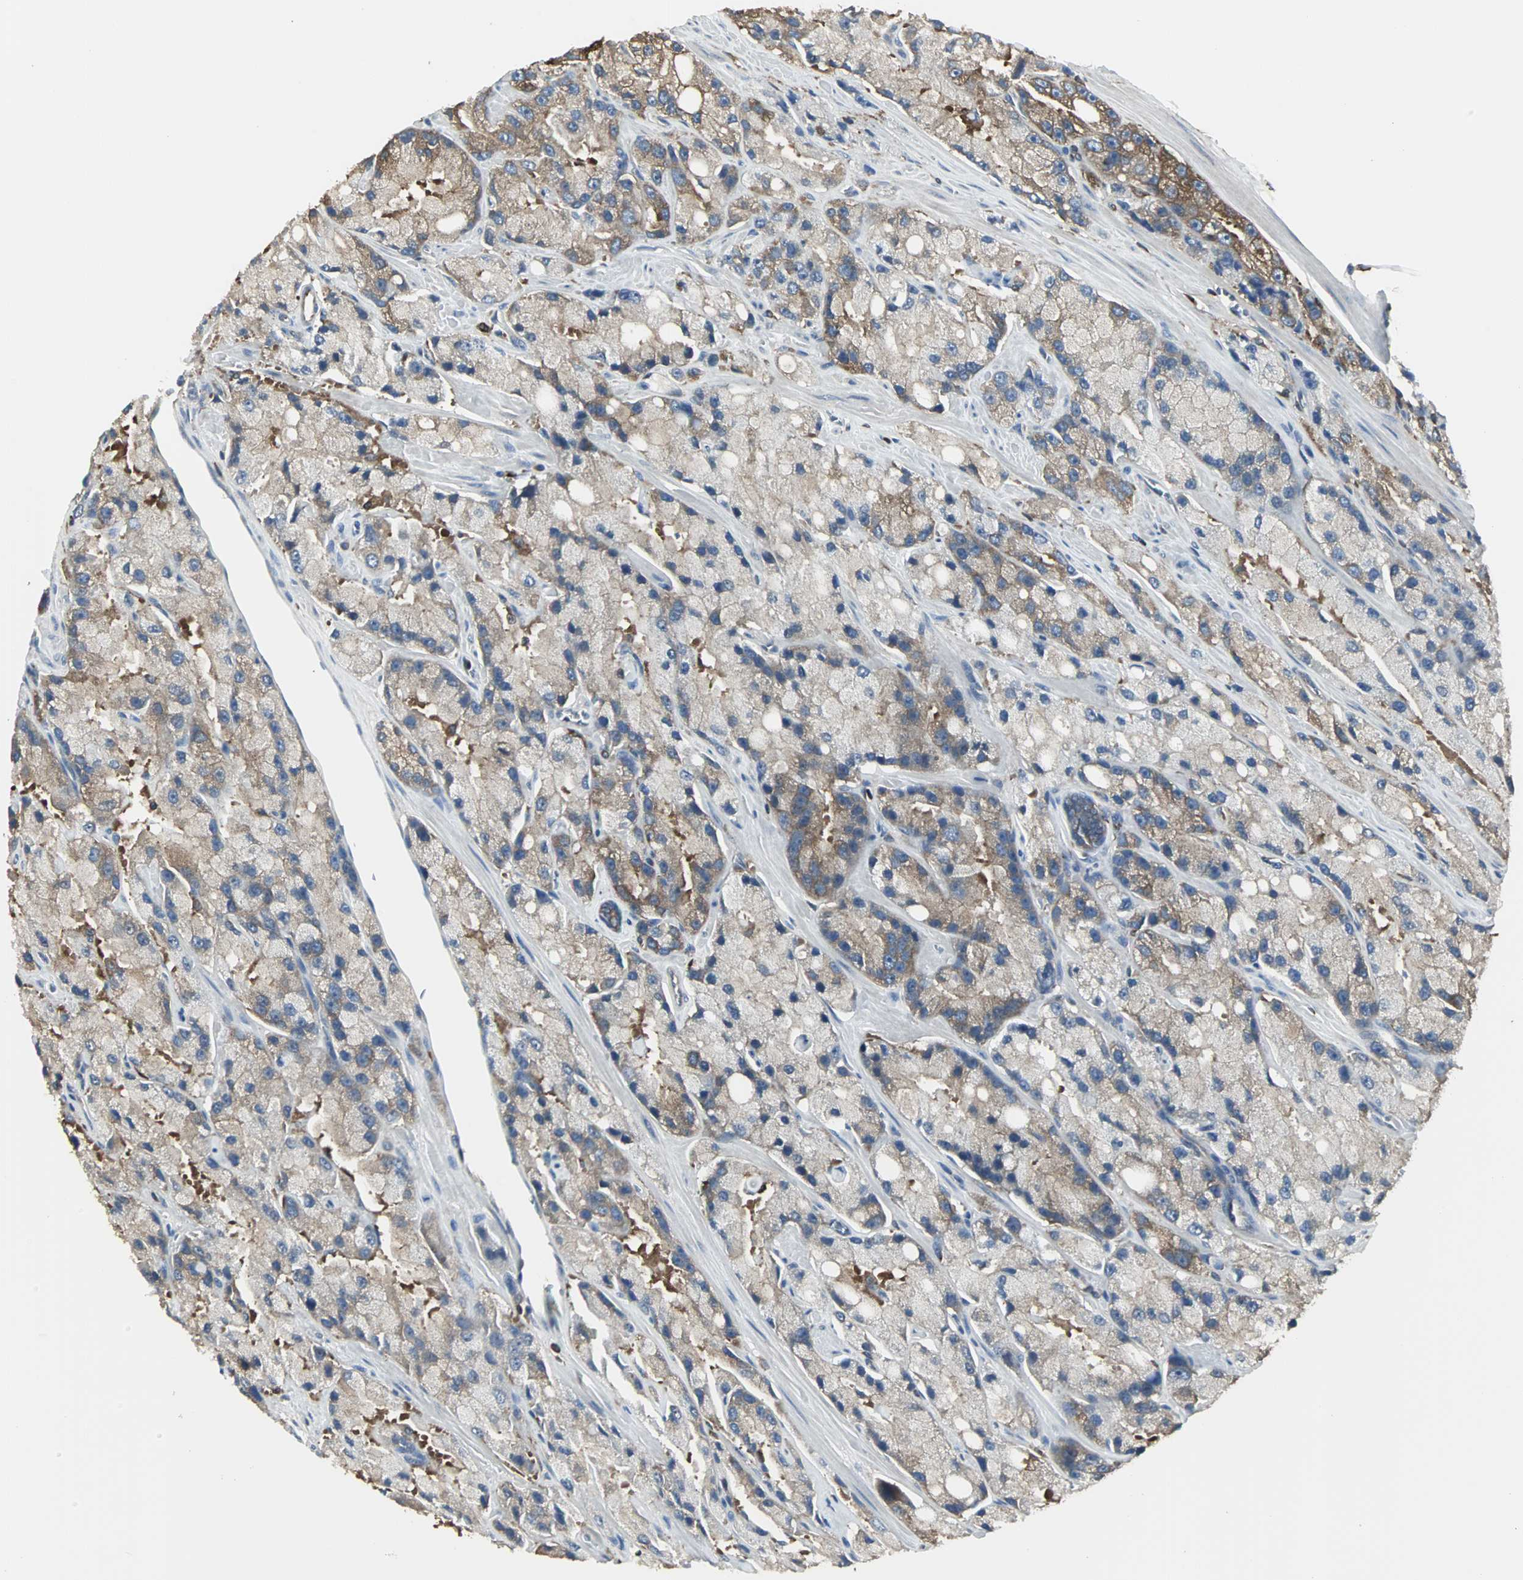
{"staining": {"intensity": "moderate", "quantity": "<25%", "location": "cytoplasmic/membranous"}, "tissue": "prostate cancer", "cell_type": "Tumor cells", "image_type": "cancer", "snomed": [{"axis": "morphology", "description": "Adenocarcinoma, High grade"}, {"axis": "topography", "description": "Prostate"}], "caption": "Immunohistochemical staining of high-grade adenocarcinoma (prostate) shows moderate cytoplasmic/membranous protein staining in about <25% of tumor cells.", "gene": "LRRFIP1", "patient": {"sex": "male", "age": 58}}